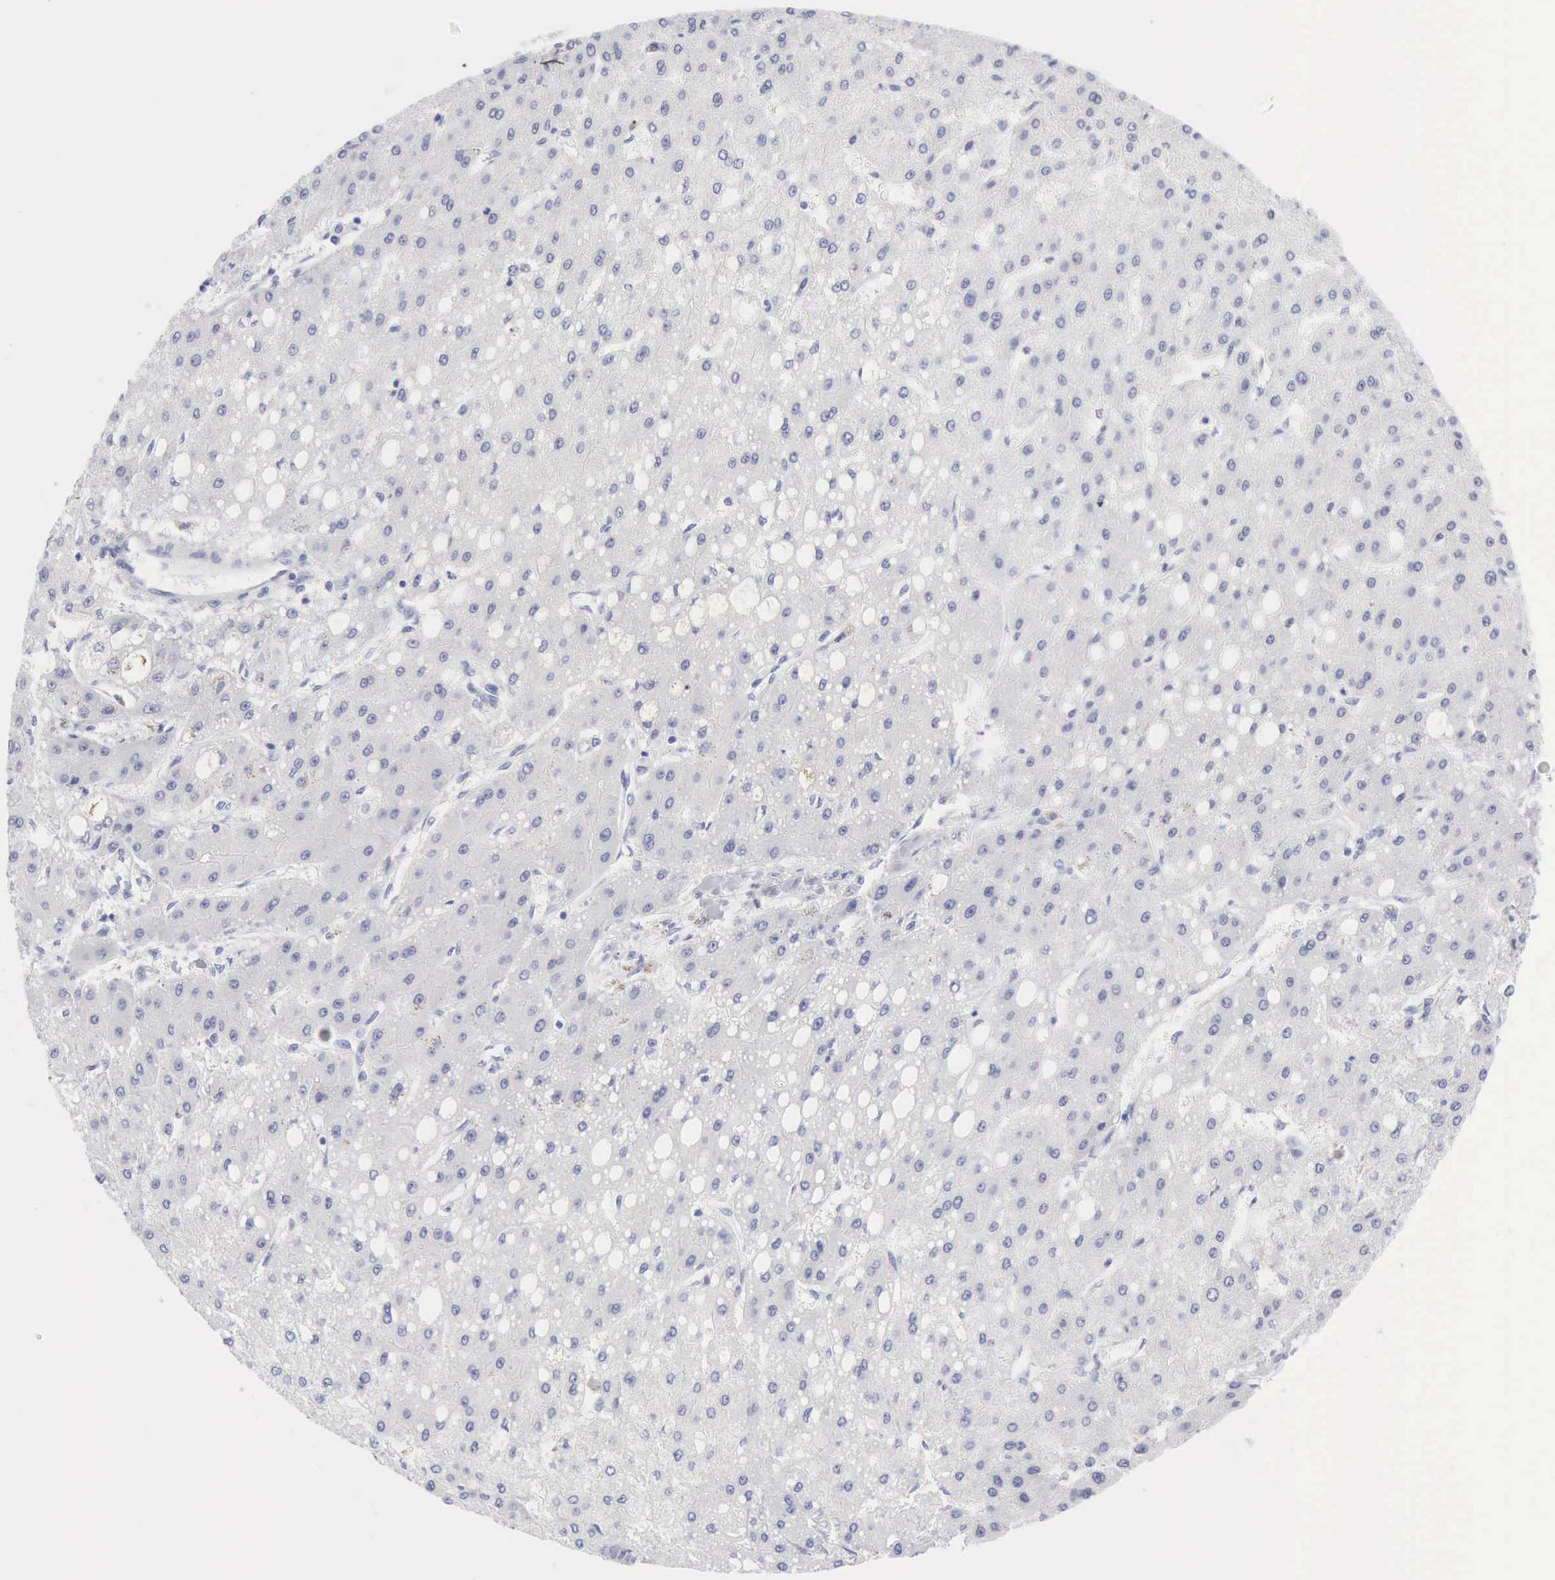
{"staining": {"intensity": "negative", "quantity": "none", "location": "none"}, "tissue": "liver cancer", "cell_type": "Tumor cells", "image_type": "cancer", "snomed": [{"axis": "morphology", "description": "Carcinoma, Hepatocellular, NOS"}, {"axis": "topography", "description": "Liver"}], "caption": "Tumor cells are negative for brown protein staining in liver cancer. (Immunohistochemistry (ihc), brightfield microscopy, high magnification).", "gene": "KRT5", "patient": {"sex": "female", "age": 52}}